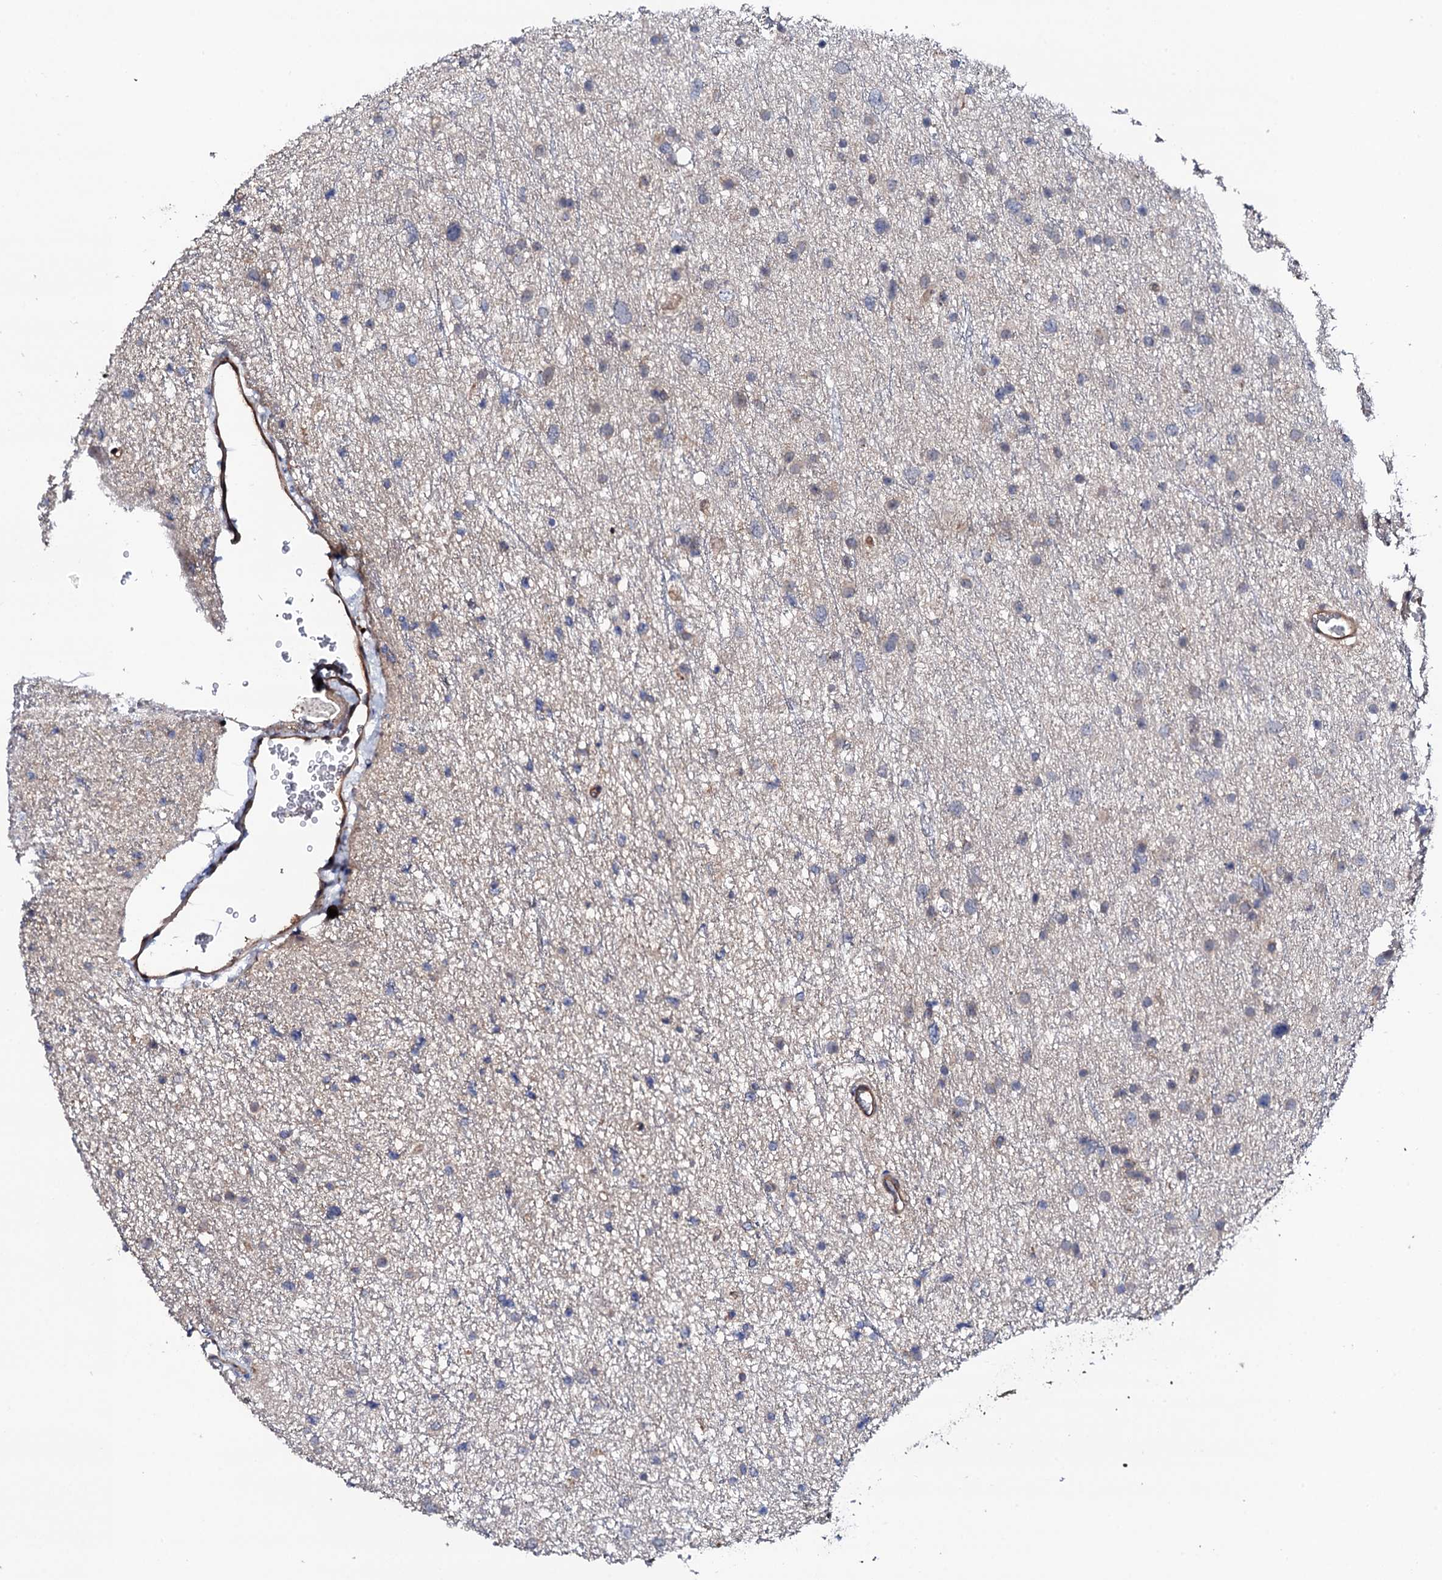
{"staining": {"intensity": "negative", "quantity": "none", "location": "none"}, "tissue": "glioma", "cell_type": "Tumor cells", "image_type": "cancer", "snomed": [{"axis": "morphology", "description": "Glioma, malignant, Low grade"}, {"axis": "topography", "description": "Cerebral cortex"}], "caption": "Immunohistochemistry image of glioma stained for a protein (brown), which demonstrates no expression in tumor cells.", "gene": "CIAO2A", "patient": {"sex": "female", "age": 39}}